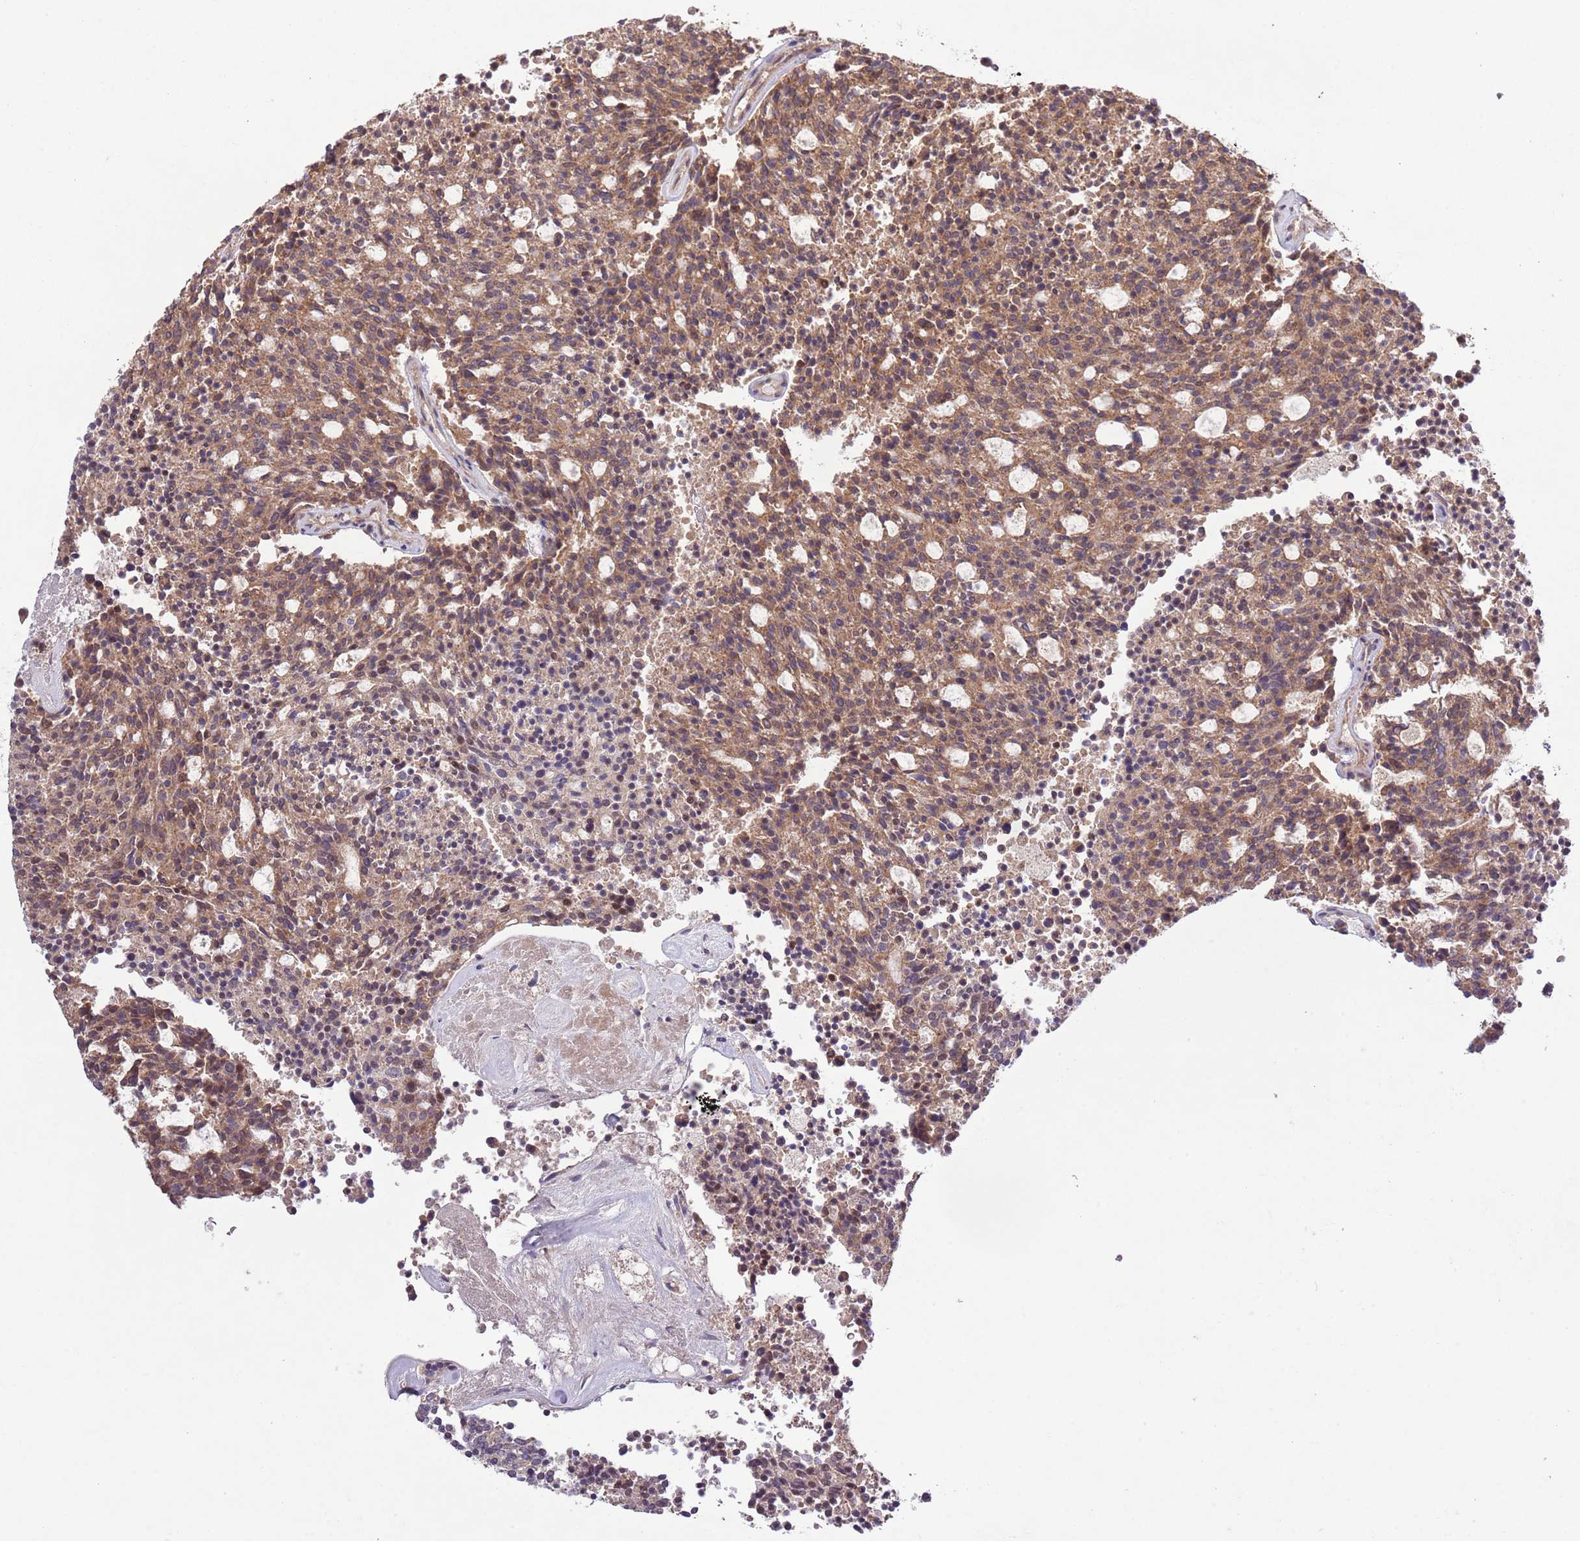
{"staining": {"intensity": "moderate", "quantity": ">75%", "location": "cytoplasmic/membranous"}, "tissue": "carcinoid", "cell_type": "Tumor cells", "image_type": "cancer", "snomed": [{"axis": "morphology", "description": "Carcinoid, malignant, NOS"}, {"axis": "topography", "description": "Pancreas"}], "caption": "This micrograph displays immunohistochemistry staining of human carcinoid, with medium moderate cytoplasmic/membranous positivity in approximately >75% of tumor cells.", "gene": "MFNG", "patient": {"sex": "female", "age": 54}}